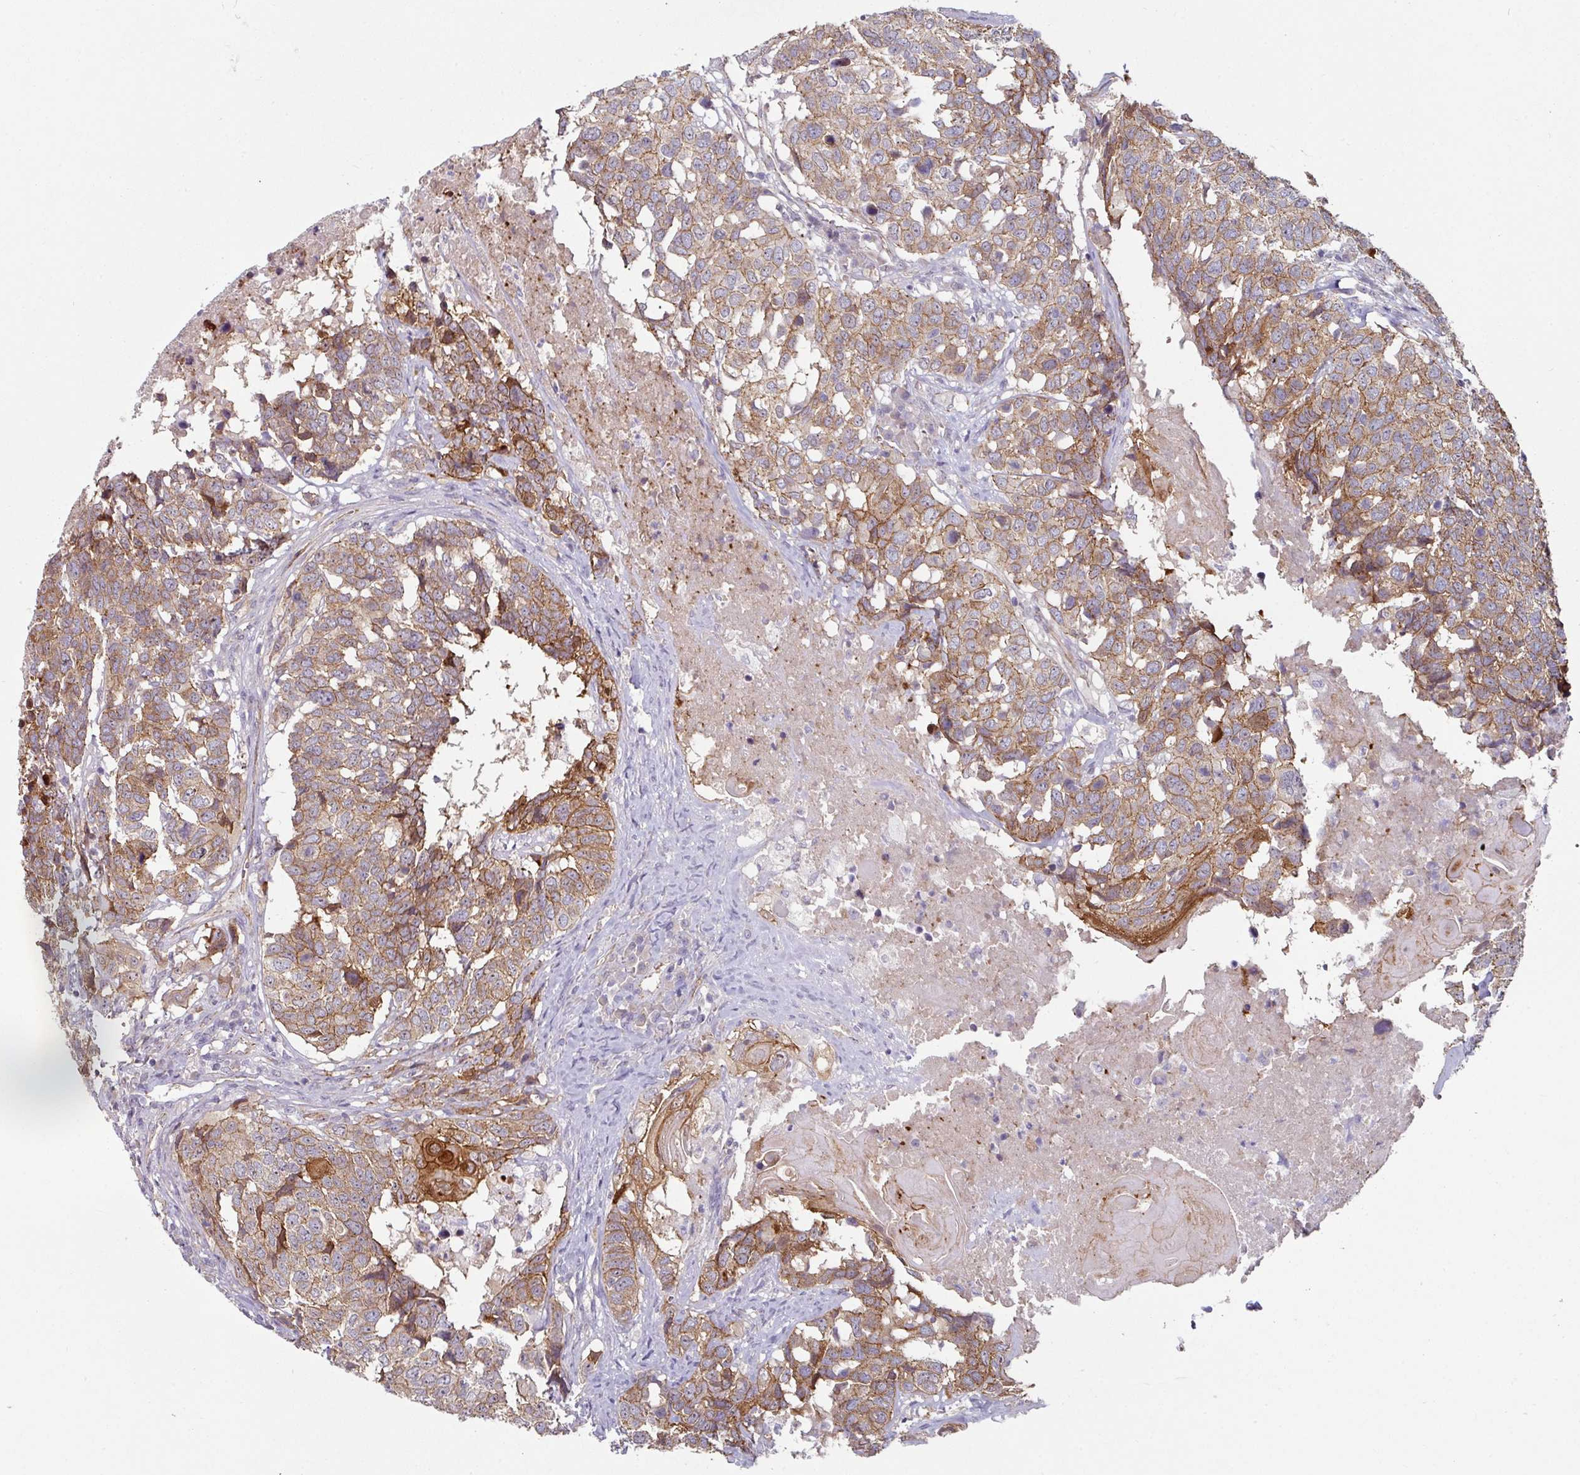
{"staining": {"intensity": "moderate", "quantity": ">75%", "location": "cytoplasmic/membranous"}, "tissue": "head and neck cancer", "cell_type": "Tumor cells", "image_type": "cancer", "snomed": [{"axis": "morphology", "description": "Squamous cell carcinoma, NOS"}, {"axis": "topography", "description": "Head-Neck"}], "caption": "DAB (3,3'-diaminobenzidine) immunohistochemical staining of head and neck cancer (squamous cell carcinoma) demonstrates moderate cytoplasmic/membranous protein staining in about >75% of tumor cells.", "gene": "JUP", "patient": {"sex": "male", "age": 66}}